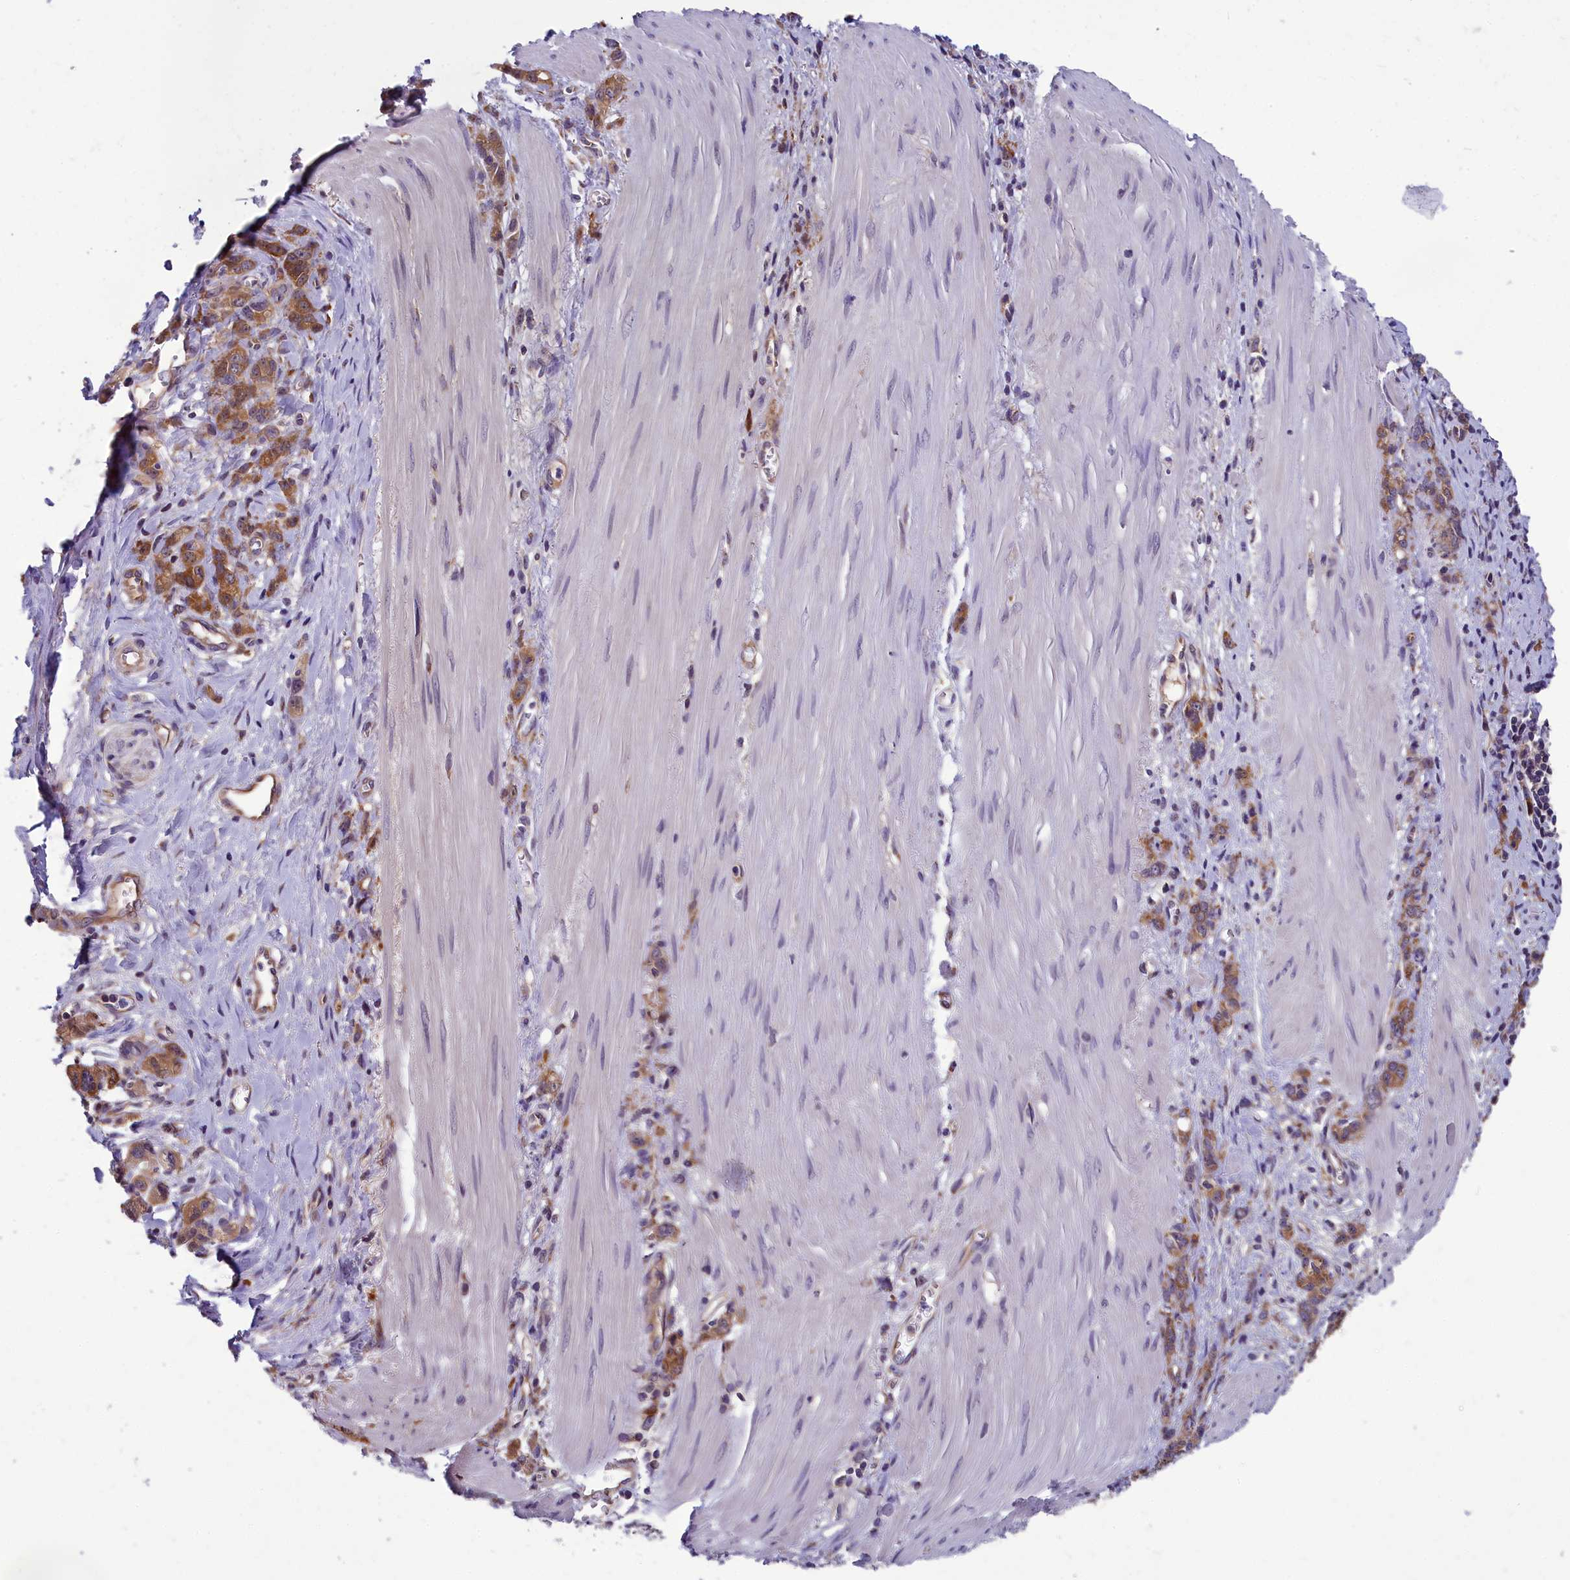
{"staining": {"intensity": "moderate", "quantity": ">75%", "location": "cytoplasmic/membranous"}, "tissue": "stomach cancer", "cell_type": "Tumor cells", "image_type": "cancer", "snomed": [{"axis": "morphology", "description": "Adenocarcinoma, NOS"}, {"axis": "topography", "description": "Stomach"}], "caption": "Stomach adenocarcinoma was stained to show a protein in brown. There is medium levels of moderate cytoplasmic/membranous expression in about >75% of tumor cells.", "gene": "ABCC8", "patient": {"sex": "female", "age": 76}}